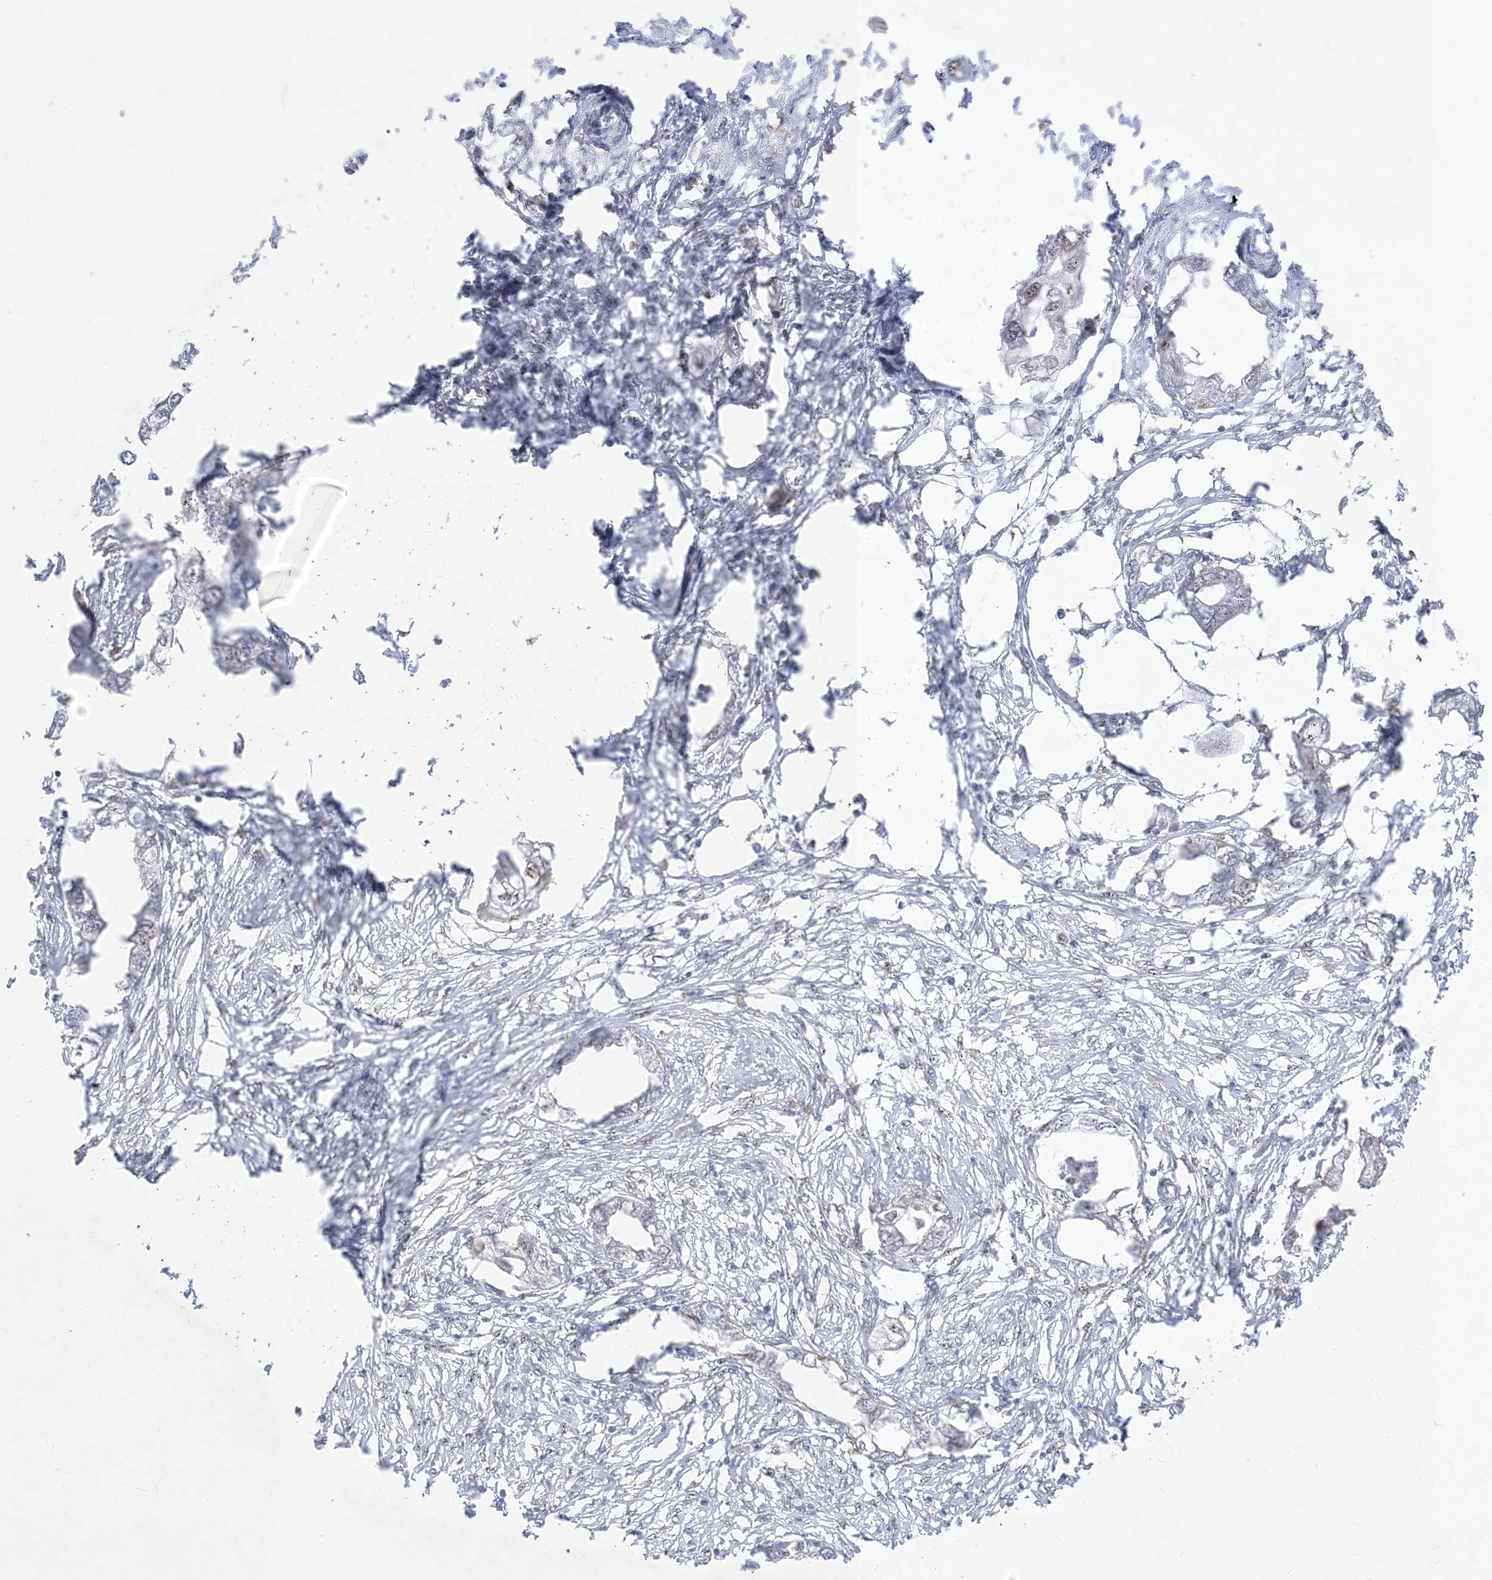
{"staining": {"intensity": "negative", "quantity": "none", "location": "none"}, "tissue": "endometrial cancer", "cell_type": "Tumor cells", "image_type": "cancer", "snomed": [{"axis": "morphology", "description": "Adenocarcinoma, NOS"}, {"axis": "morphology", "description": "Adenocarcinoma, metastatic, NOS"}, {"axis": "topography", "description": "Adipose tissue"}, {"axis": "topography", "description": "Endometrium"}], "caption": "This is an immunohistochemistry histopathology image of human adenocarcinoma (endometrial). There is no positivity in tumor cells.", "gene": "BHLHE40", "patient": {"sex": "female", "age": 67}}